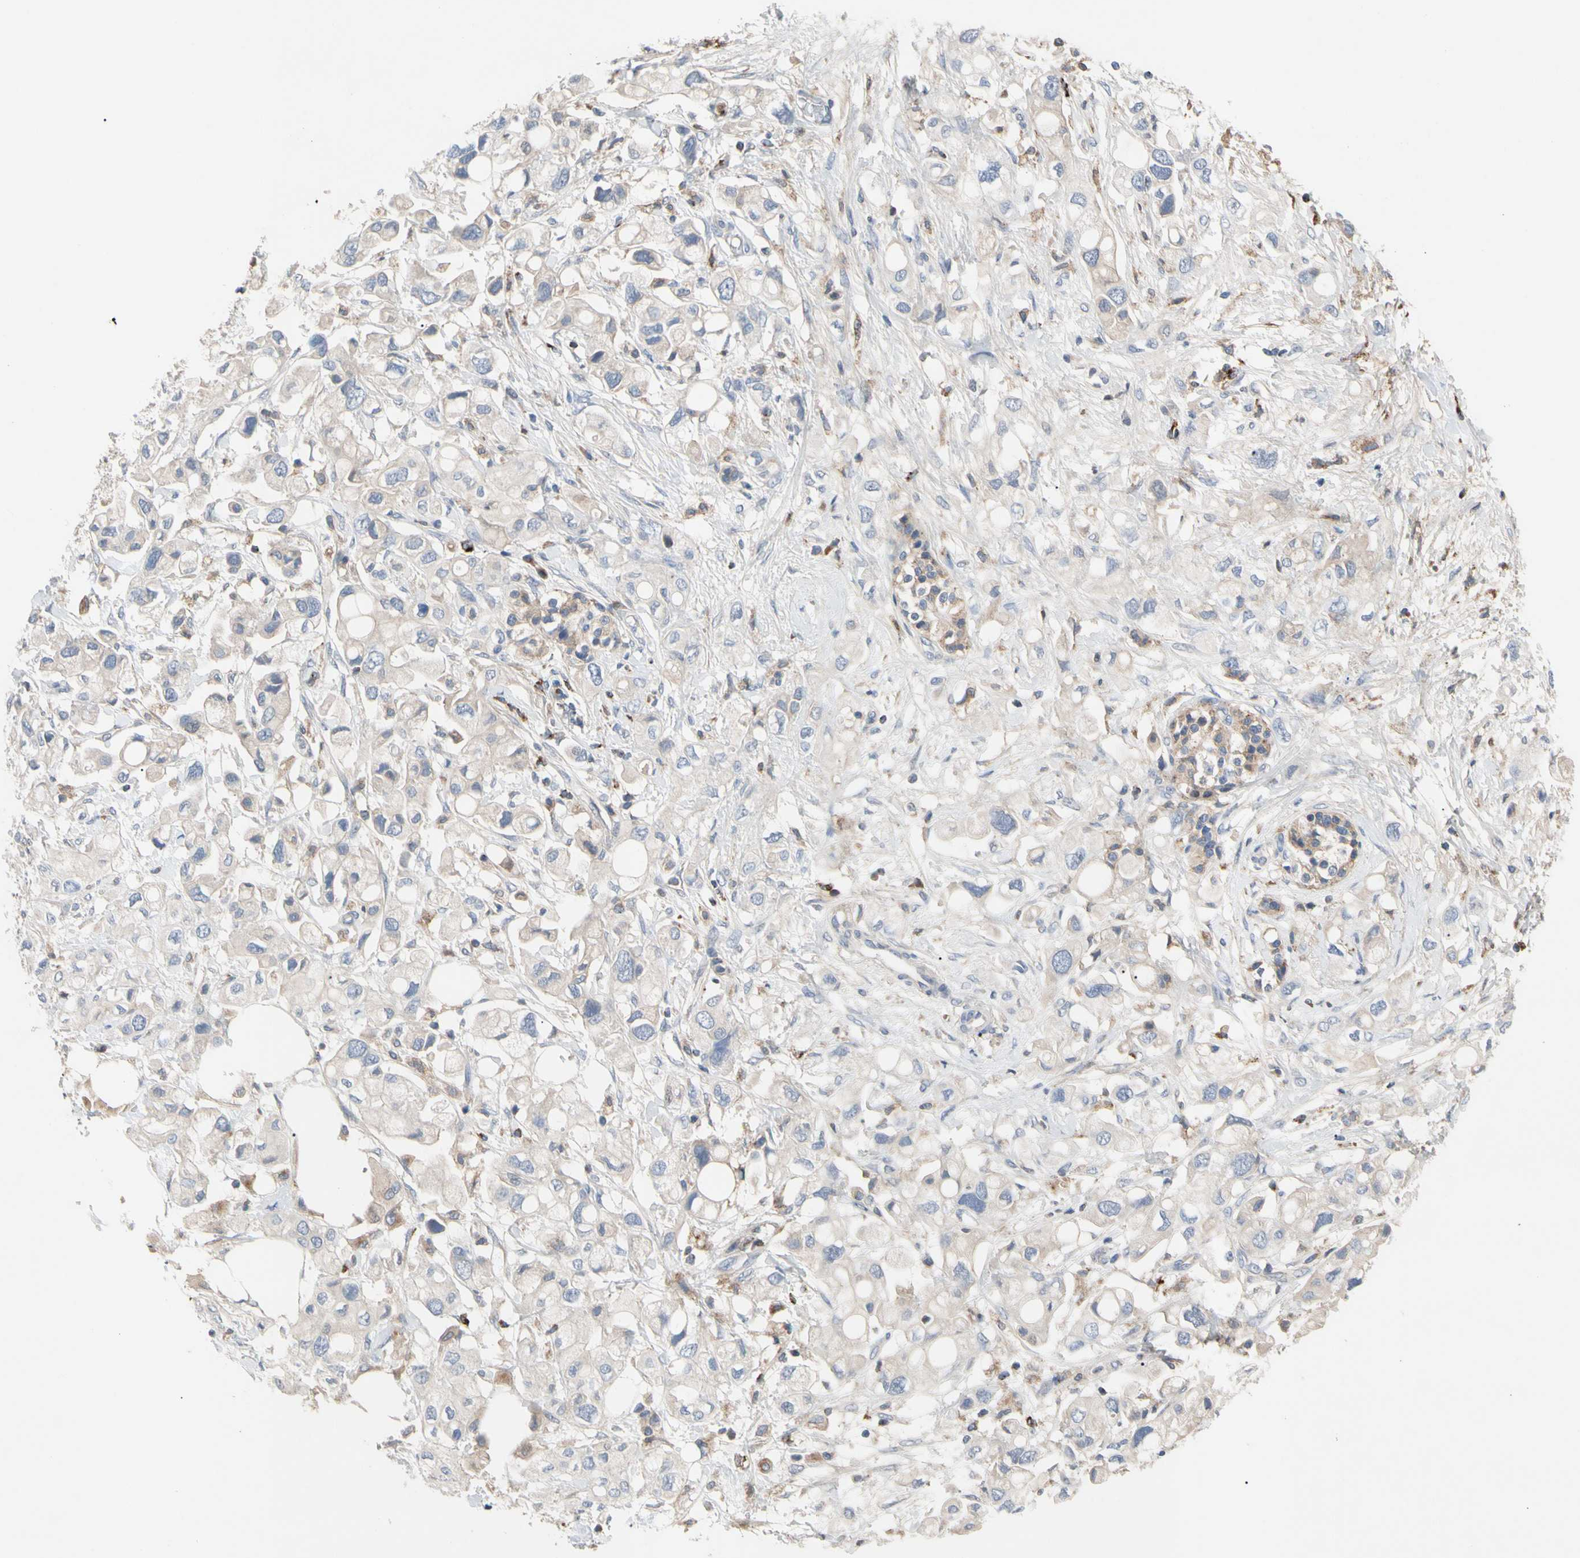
{"staining": {"intensity": "negative", "quantity": "none", "location": "none"}, "tissue": "pancreatic cancer", "cell_type": "Tumor cells", "image_type": "cancer", "snomed": [{"axis": "morphology", "description": "Adenocarcinoma, NOS"}, {"axis": "topography", "description": "Pancreas"}], "caption": "Histopathology image shows no significant protein expression in tumor cells of pancreatic adenocarcinoma.", "gene": "ADA2", "patient": {"sex": "female", "age": 56}}